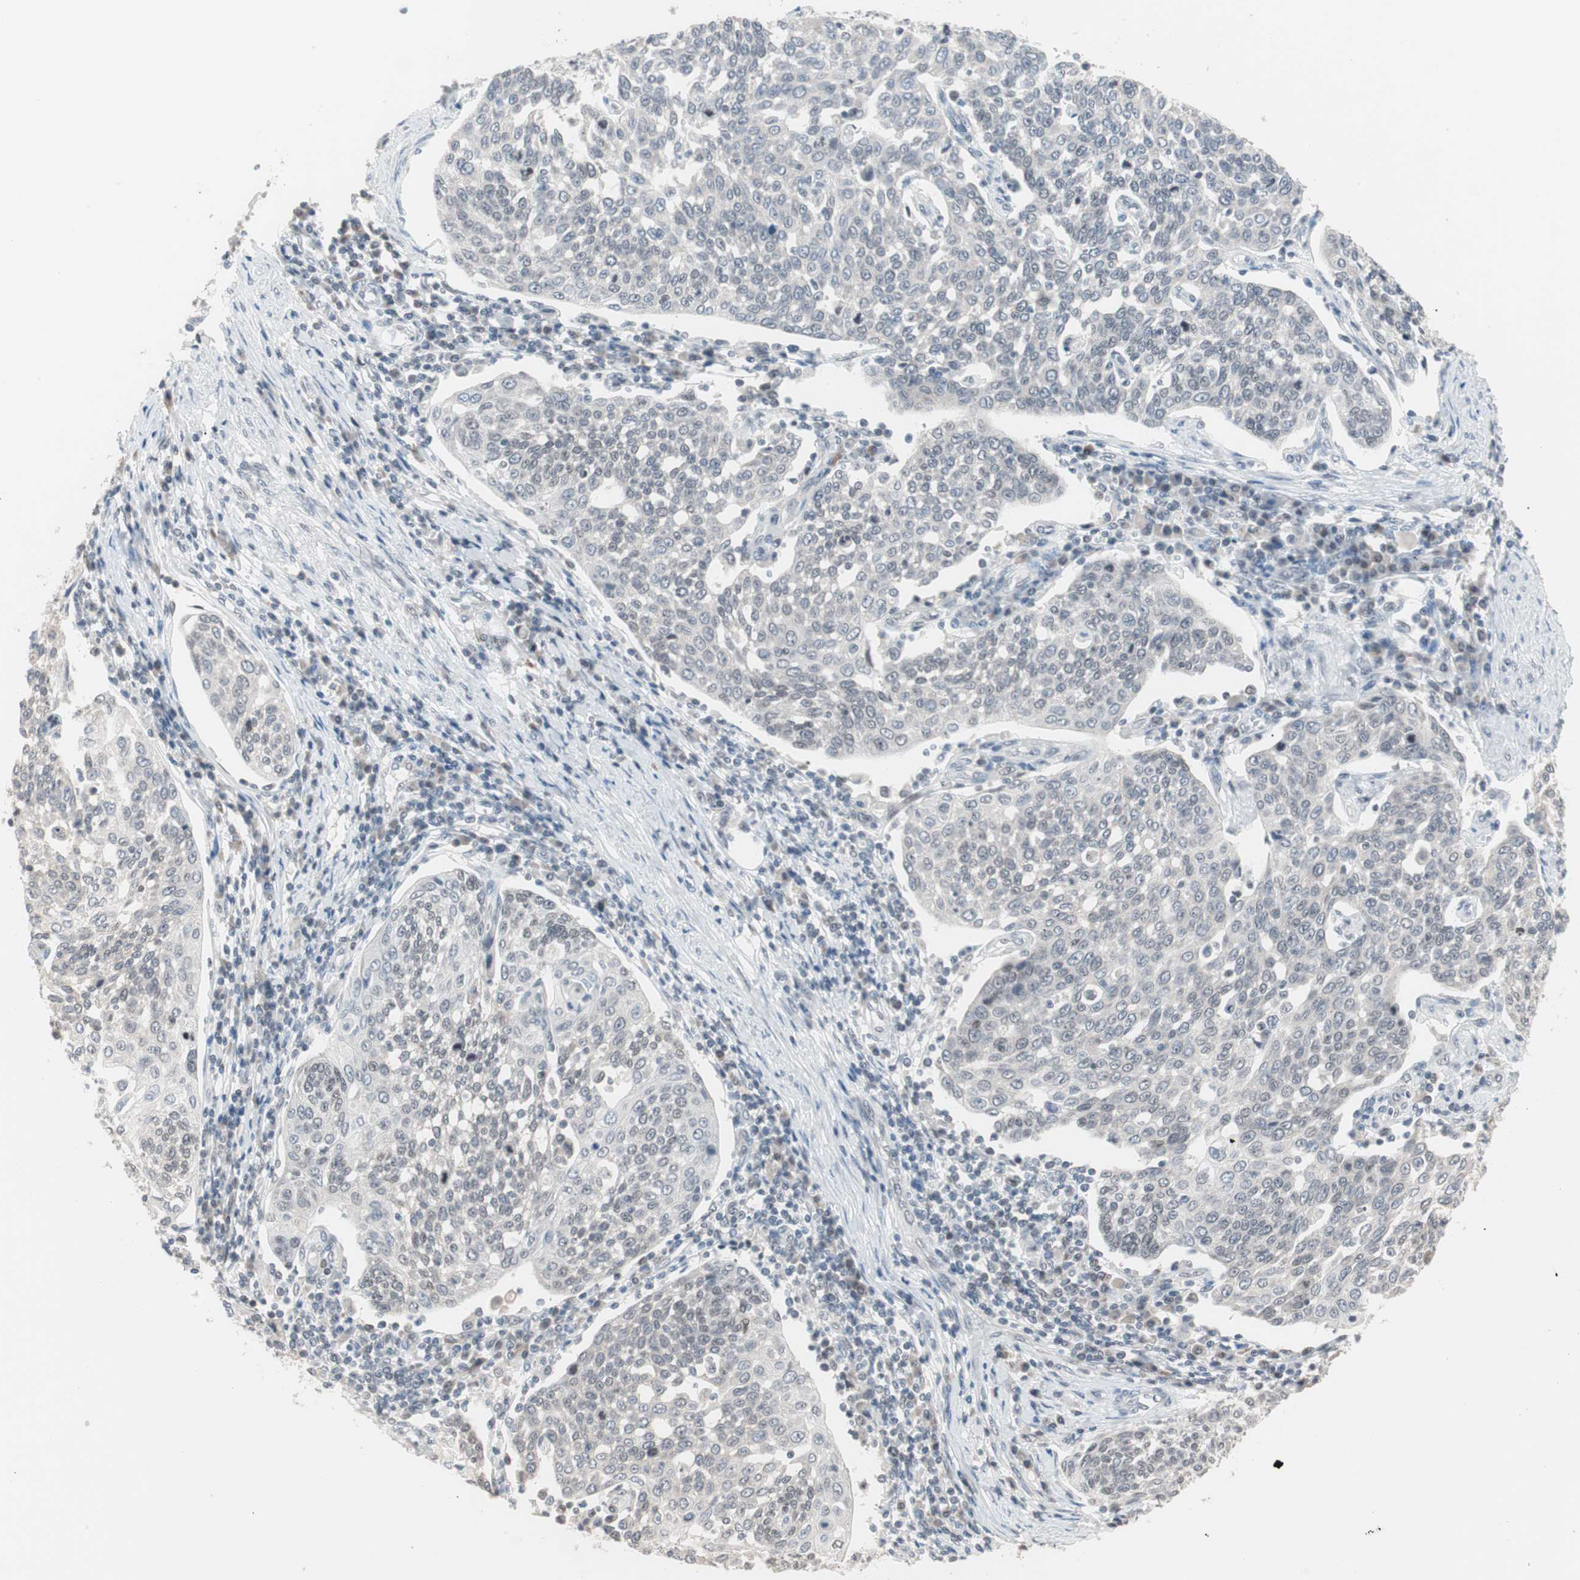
{"staining": {"intensity": "negative", "quantity": "none", "location": "none"}, "tissue": "cervical cancer", "cell_type": "Tumor cells", "image_type": "cancer", "snomed": [{"axis": "morphology", "description": "Squamous cell carcinoma, NOS"}, {"axis": "topography", "description": "Cervix"}], "caption": "Immunohistochemical staining of cervical squamous cell carcinoma demonstrates no significant expression in tumor cells.", "gene": "LIG3", "patient": {"sex": "female", "age": 34}}